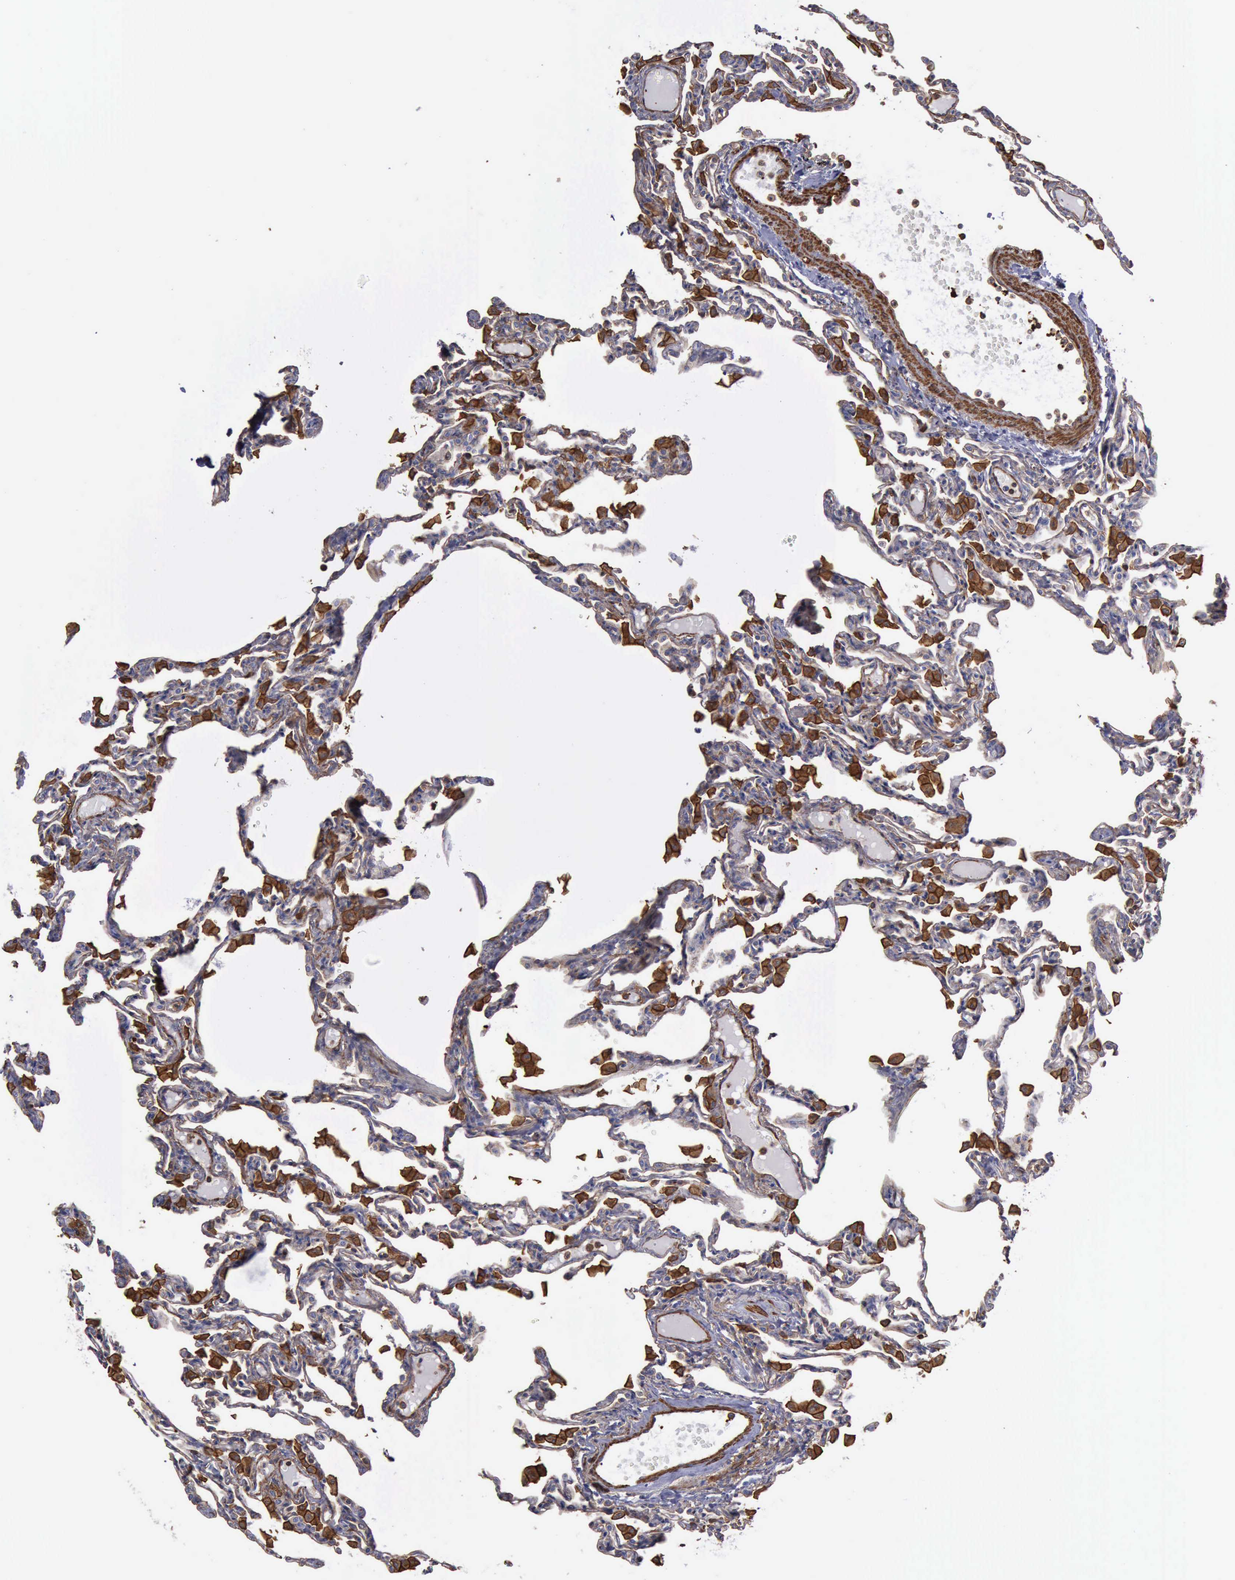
{"staining": {"intensity": "weak", "quantity": "25%-75%", "location": "cytoplasmic/membranous"}, "tissue": "lung", "cell_type": "Alveolar cells", "image_type": "normal", "snomed": [{"axis": "morphology", "description": "Normal tissue, NOS"}, {"axis": "topography", "description": "Lung"}], "caption": "The immunohistochemical stain shows weak cytoplasmic/membranous staining in alveolar cells of normal lung. Using DAB (3,3'-diaminobenzidine) (brown) and hematoxylin (blue) stains, captured at high magnification using brightfield microscopy.", "gene": "FLNA", "patient": {"sex": "female", "age": 49}}